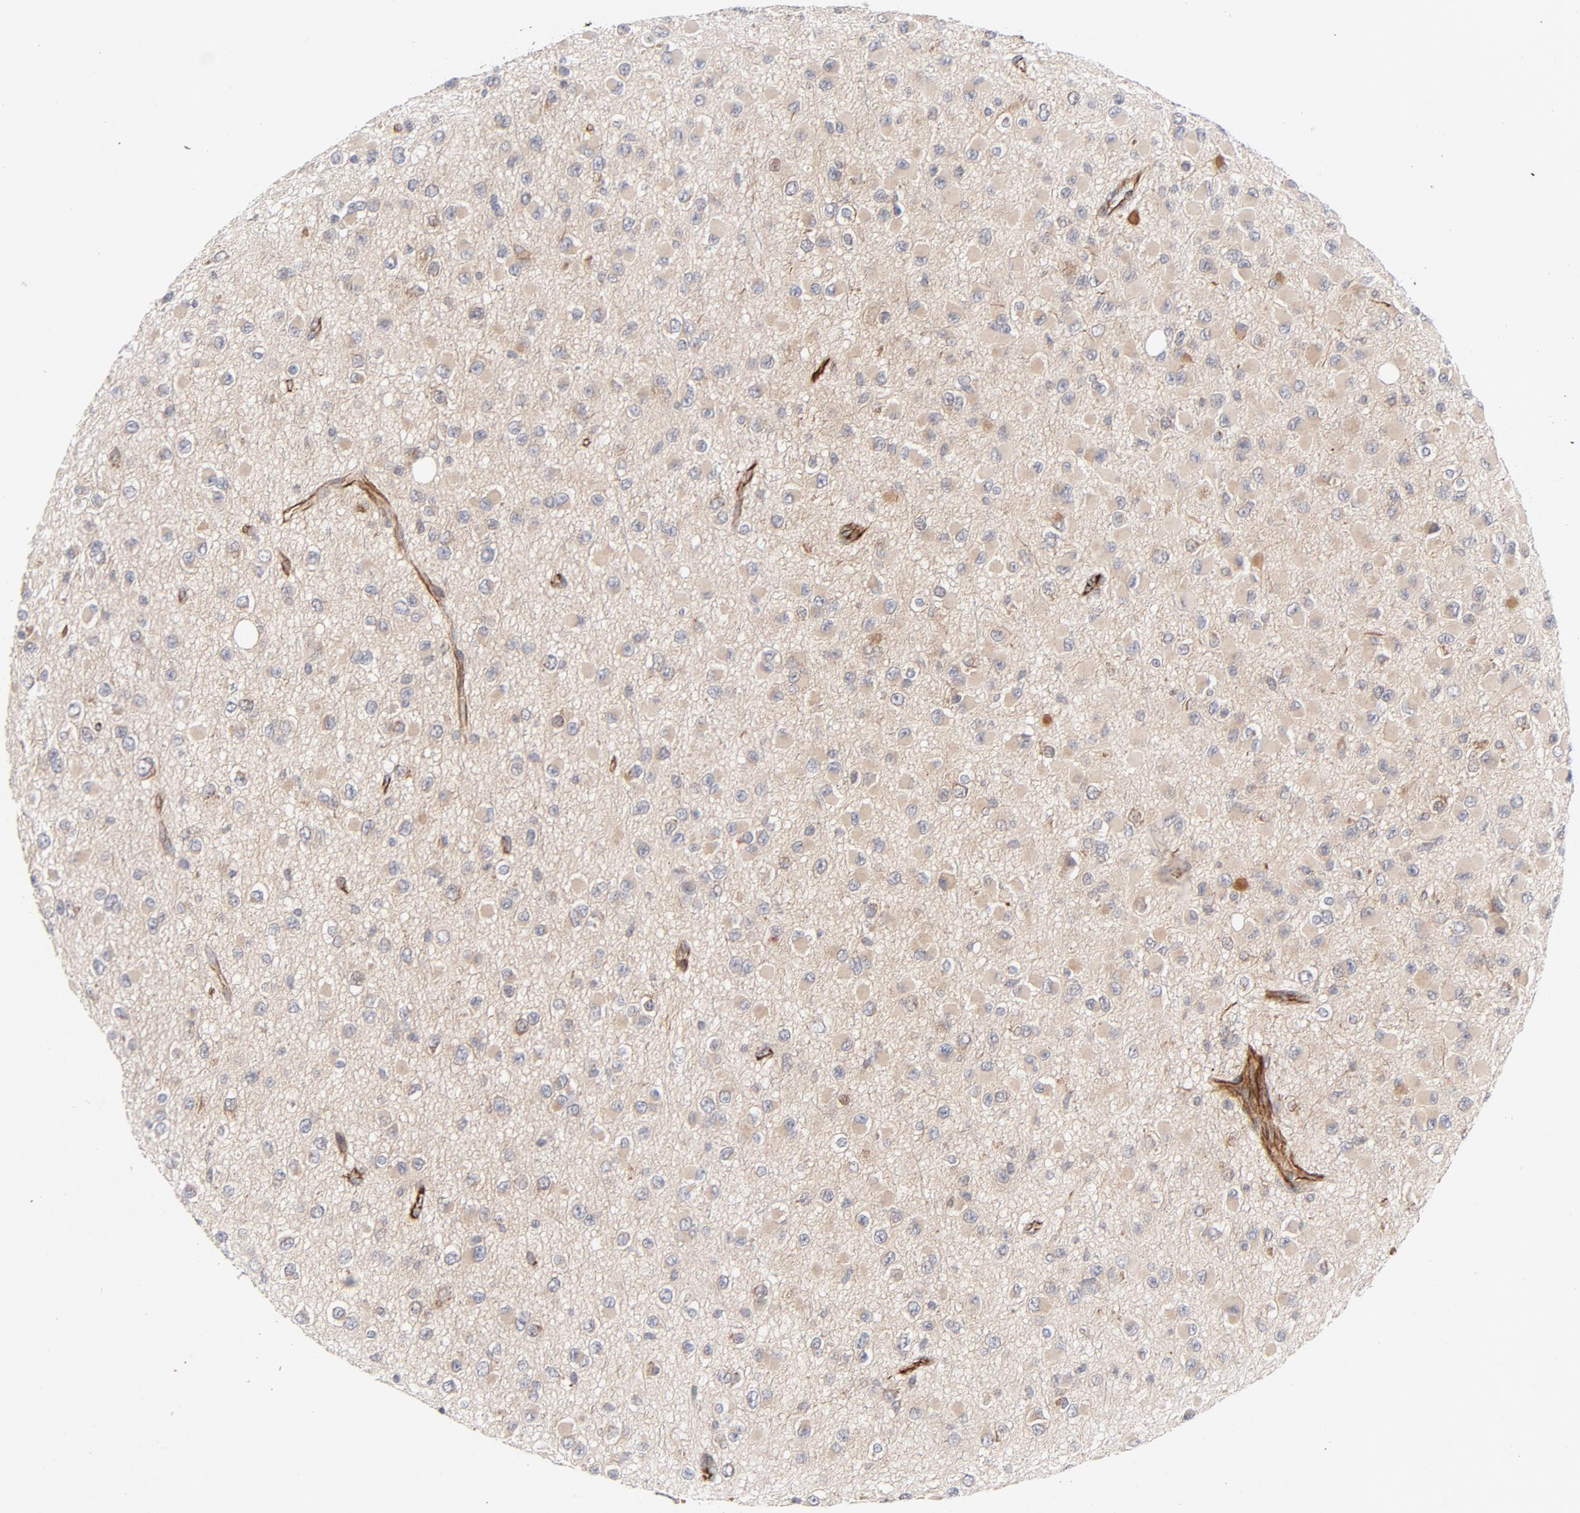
{"staining": {"intensity": "weak", "quantity": "25%-75%", "location": "cytoplasmic/membranous"}, "tissue": "glioma", "cell_type": "Tumor cells", "image_type": "cancer", "snomed": [{"axis": "morphology", "description": "Glioma, malignant, Low grade"}, {"axis": "topography", "description": "Brain"}], "caption": "The image shows staining of glioma, revealing weak cytoplasmic/membranous protein expression (brown color) within tumor cells.", "gene": "DNAAF2", "patient": {"sex": "male", "age": 42}}